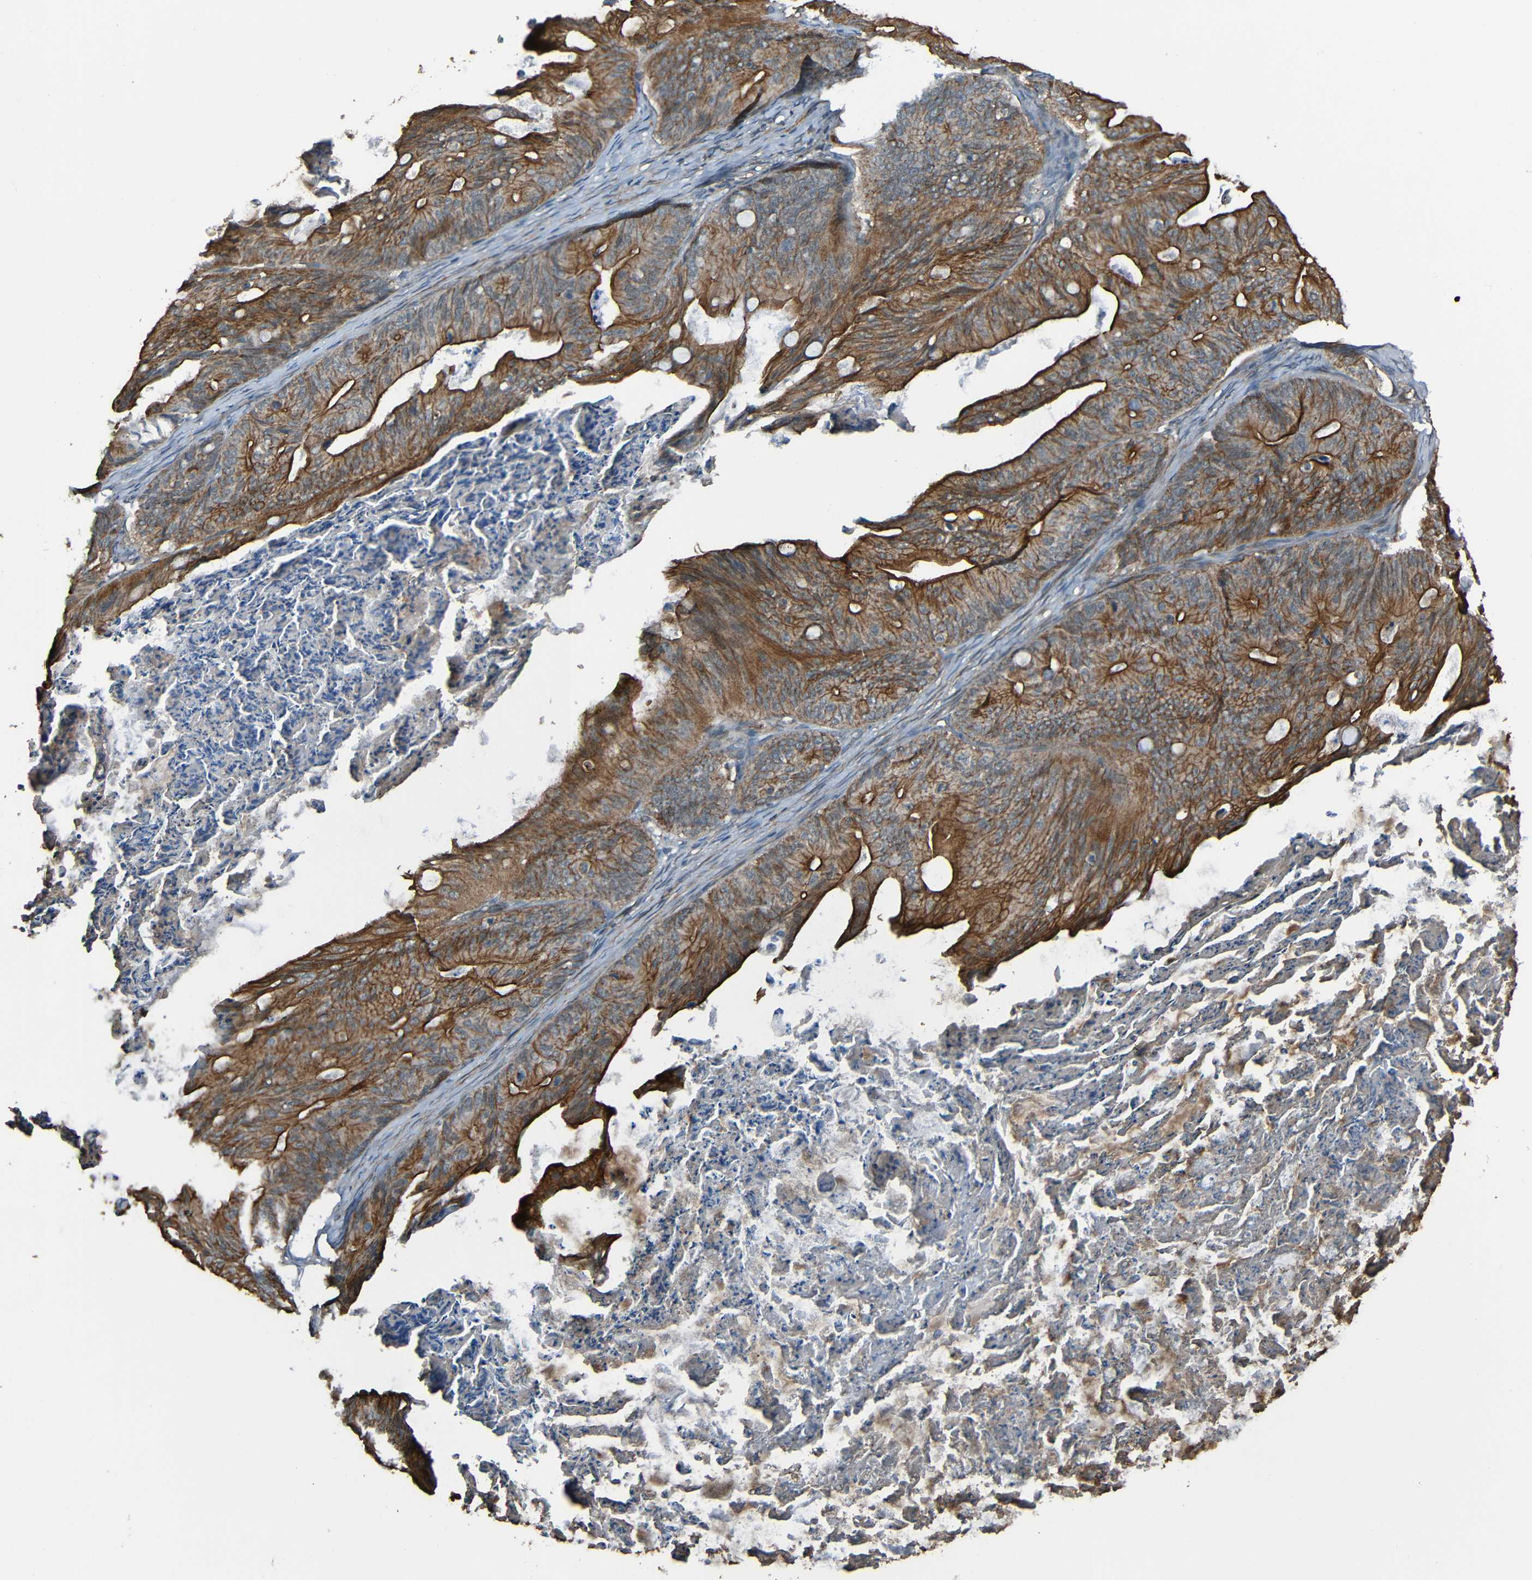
{"staining": {"intensity": "strong", "quantity": ">75%", "location": "cytoplasmic/membranous"}, "tissue": "ovarian cancer", "cell_type": "Tumor cells", "image_type": "cancer", "snomed": [{"axis": "morphology", "description": "Cystadenocarcinoma, mucinous, NOS"}, {"axis": "topography", "description": "Ovary"}], "caption": "Approximately >75% of tumor cells in human ovarian mucinous cystadenocarcinoma show strong cytoplasmic/membranous protein positivity as visualized by brown immunohistochemical staining.", "gene": "LGR5", "patient": {"sex": "female", "age": 37}}